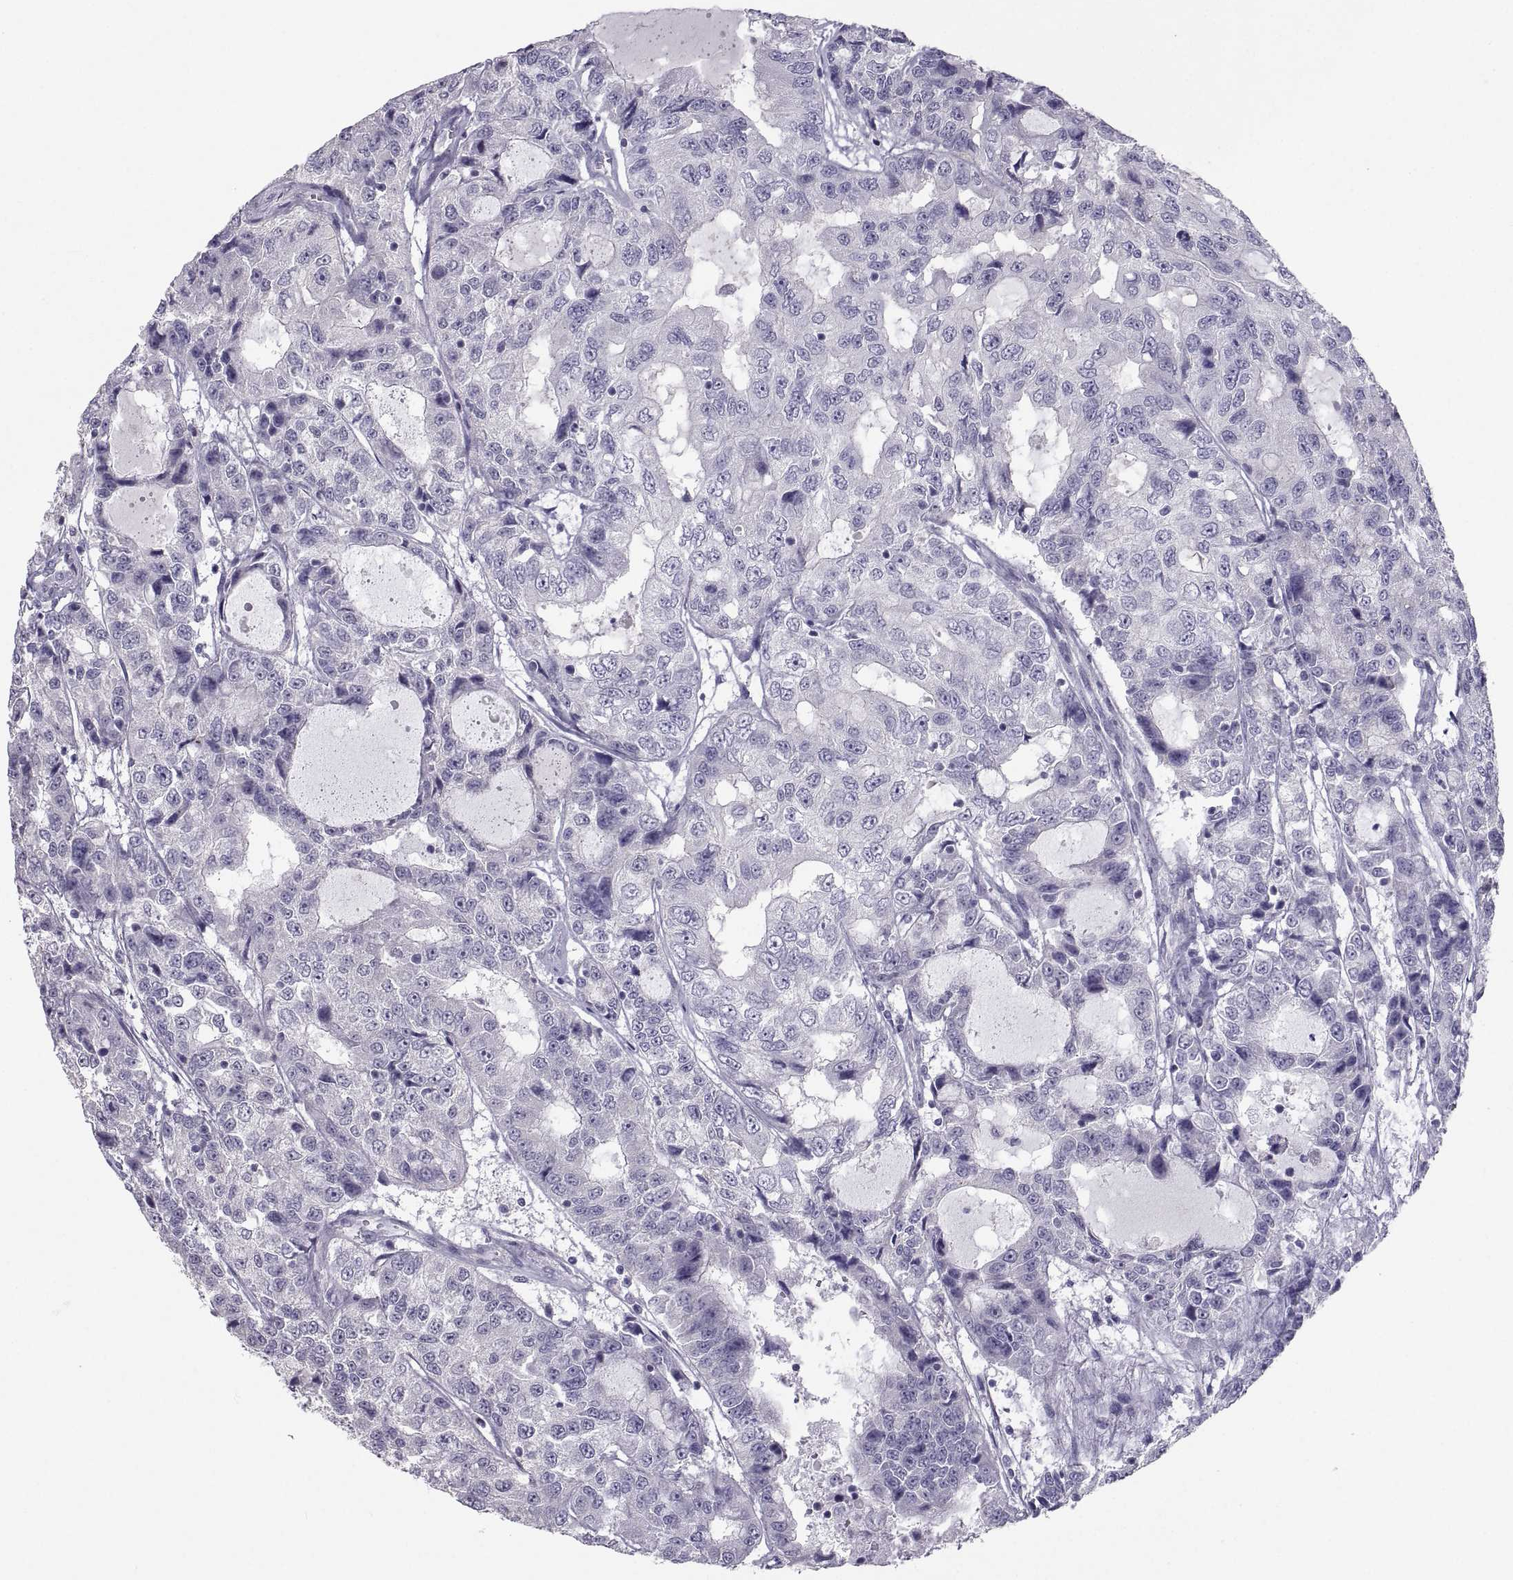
{"staining": {"intensity": "negative", "quantity": "none", "location": "none"}, "tissue": "urothelial cancer", "cell_type": "Tumor cells", "image_type": "cancer", "snomed": [{"axis": "morphology", "description": "Urothelial carcinoma, NOS"}, {"axis": "morphology", "description": "Urothelial carcinoma, High grade"}, {"axis": "topography", "description": "Urinary bladder"}], "caption": "Human transitional cell carcinoma stained for a protein using immunohistochemistry shows no staining in tumor cells.", "gene": "IGSF1", "patient": {"sex": "female", "age": 73}}